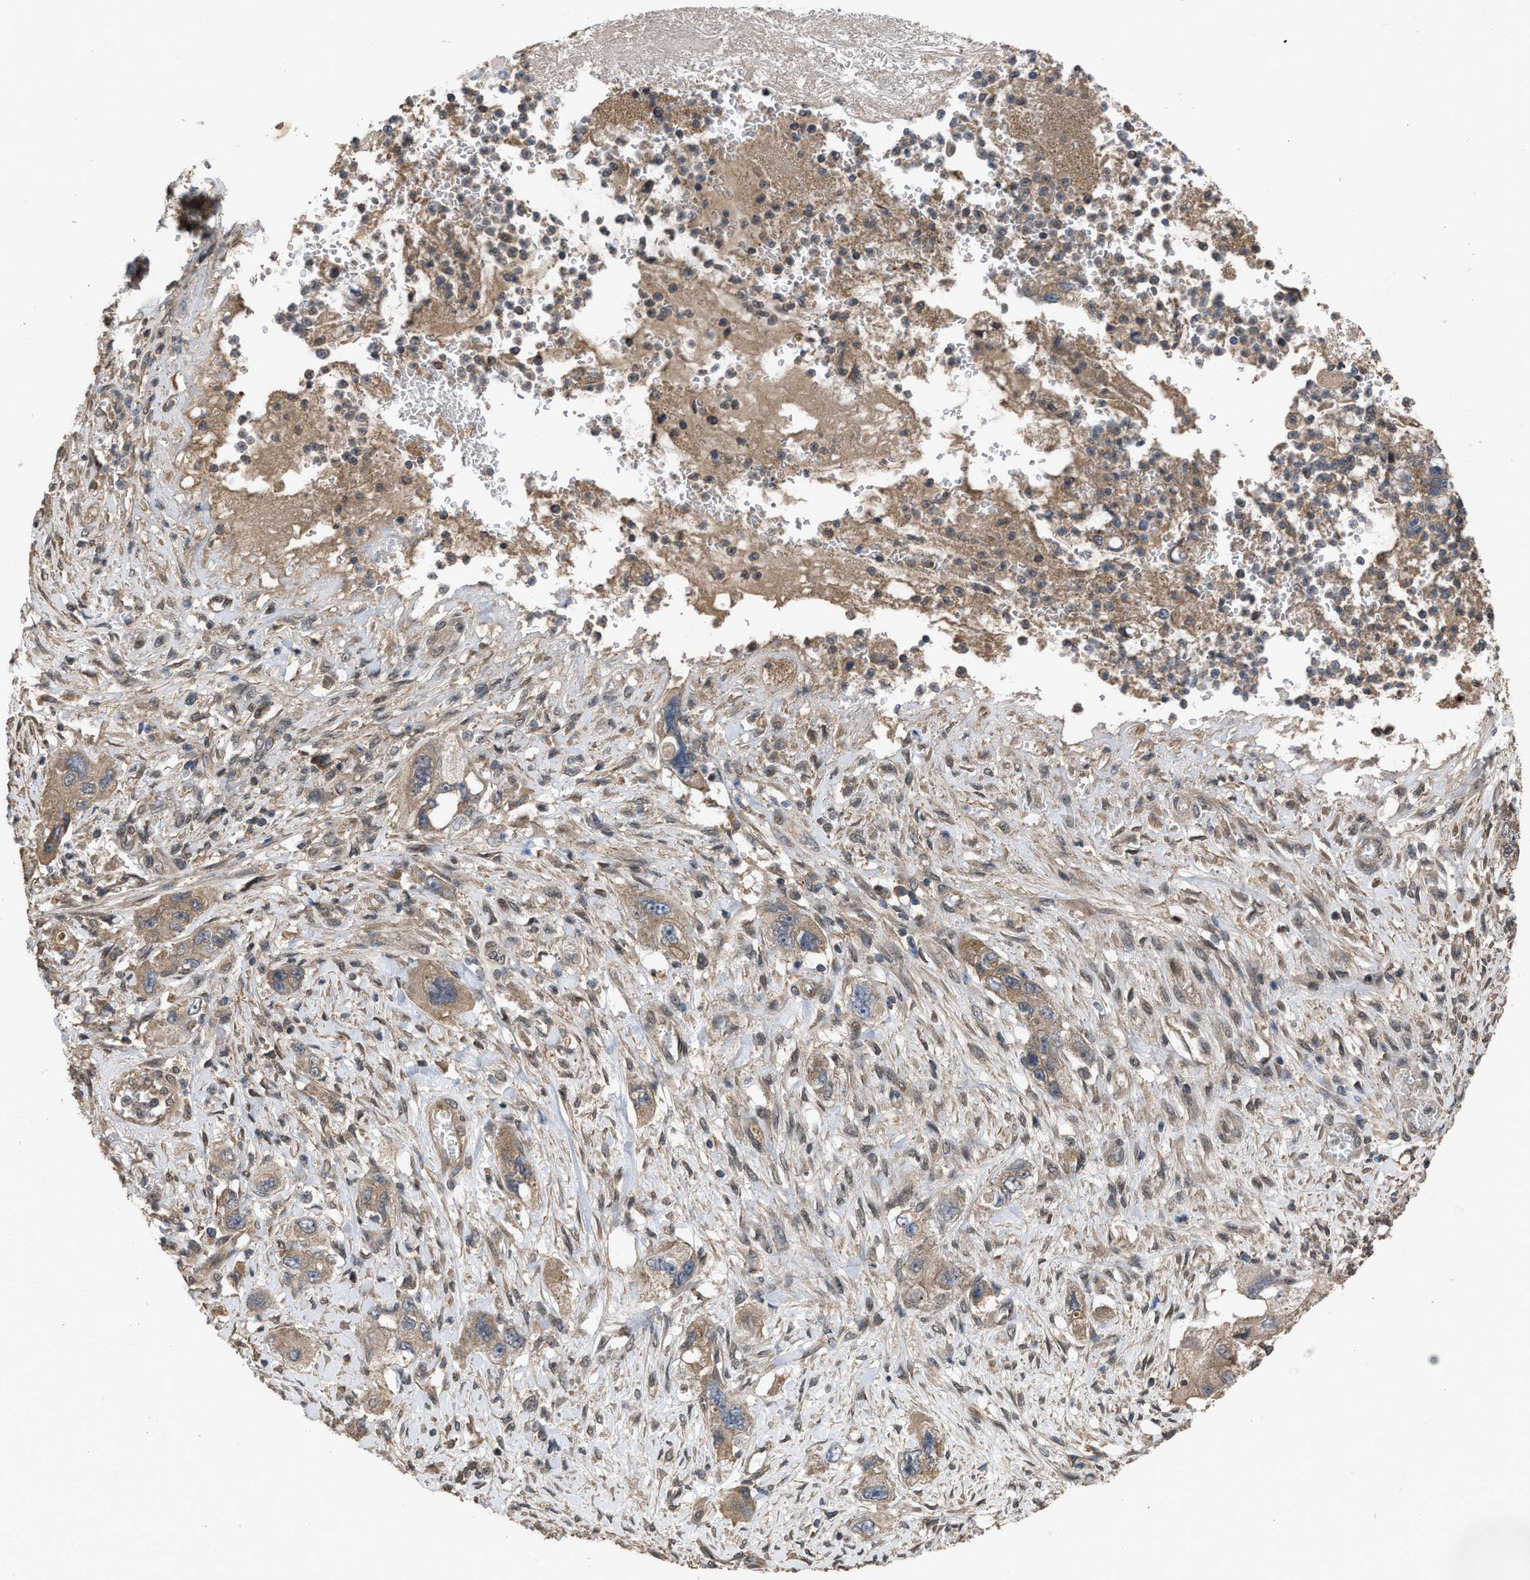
{"staining": {"intensity": "moderate", "quantity": ">75%", "location": "cytoplasmic/membranous"}, "tissue": "pancreatic cancer", "cell_type": "Tumor cells", "image_type": "cancer", "snomed": [{"axis": "morphology", "description": "Adenocarcinoma, NOS"}, {"axis": "topography", "description": "Pancreas"}], "caption": "Immunohistochemical staining of human pancreatic cancer (adenocarcinoma) shows moderate cytoplasmic/membranous protein staining in approximately >75% of tumor cells.", "gene": "UTRN", "patient": {"sex": "female", "age": 73}}